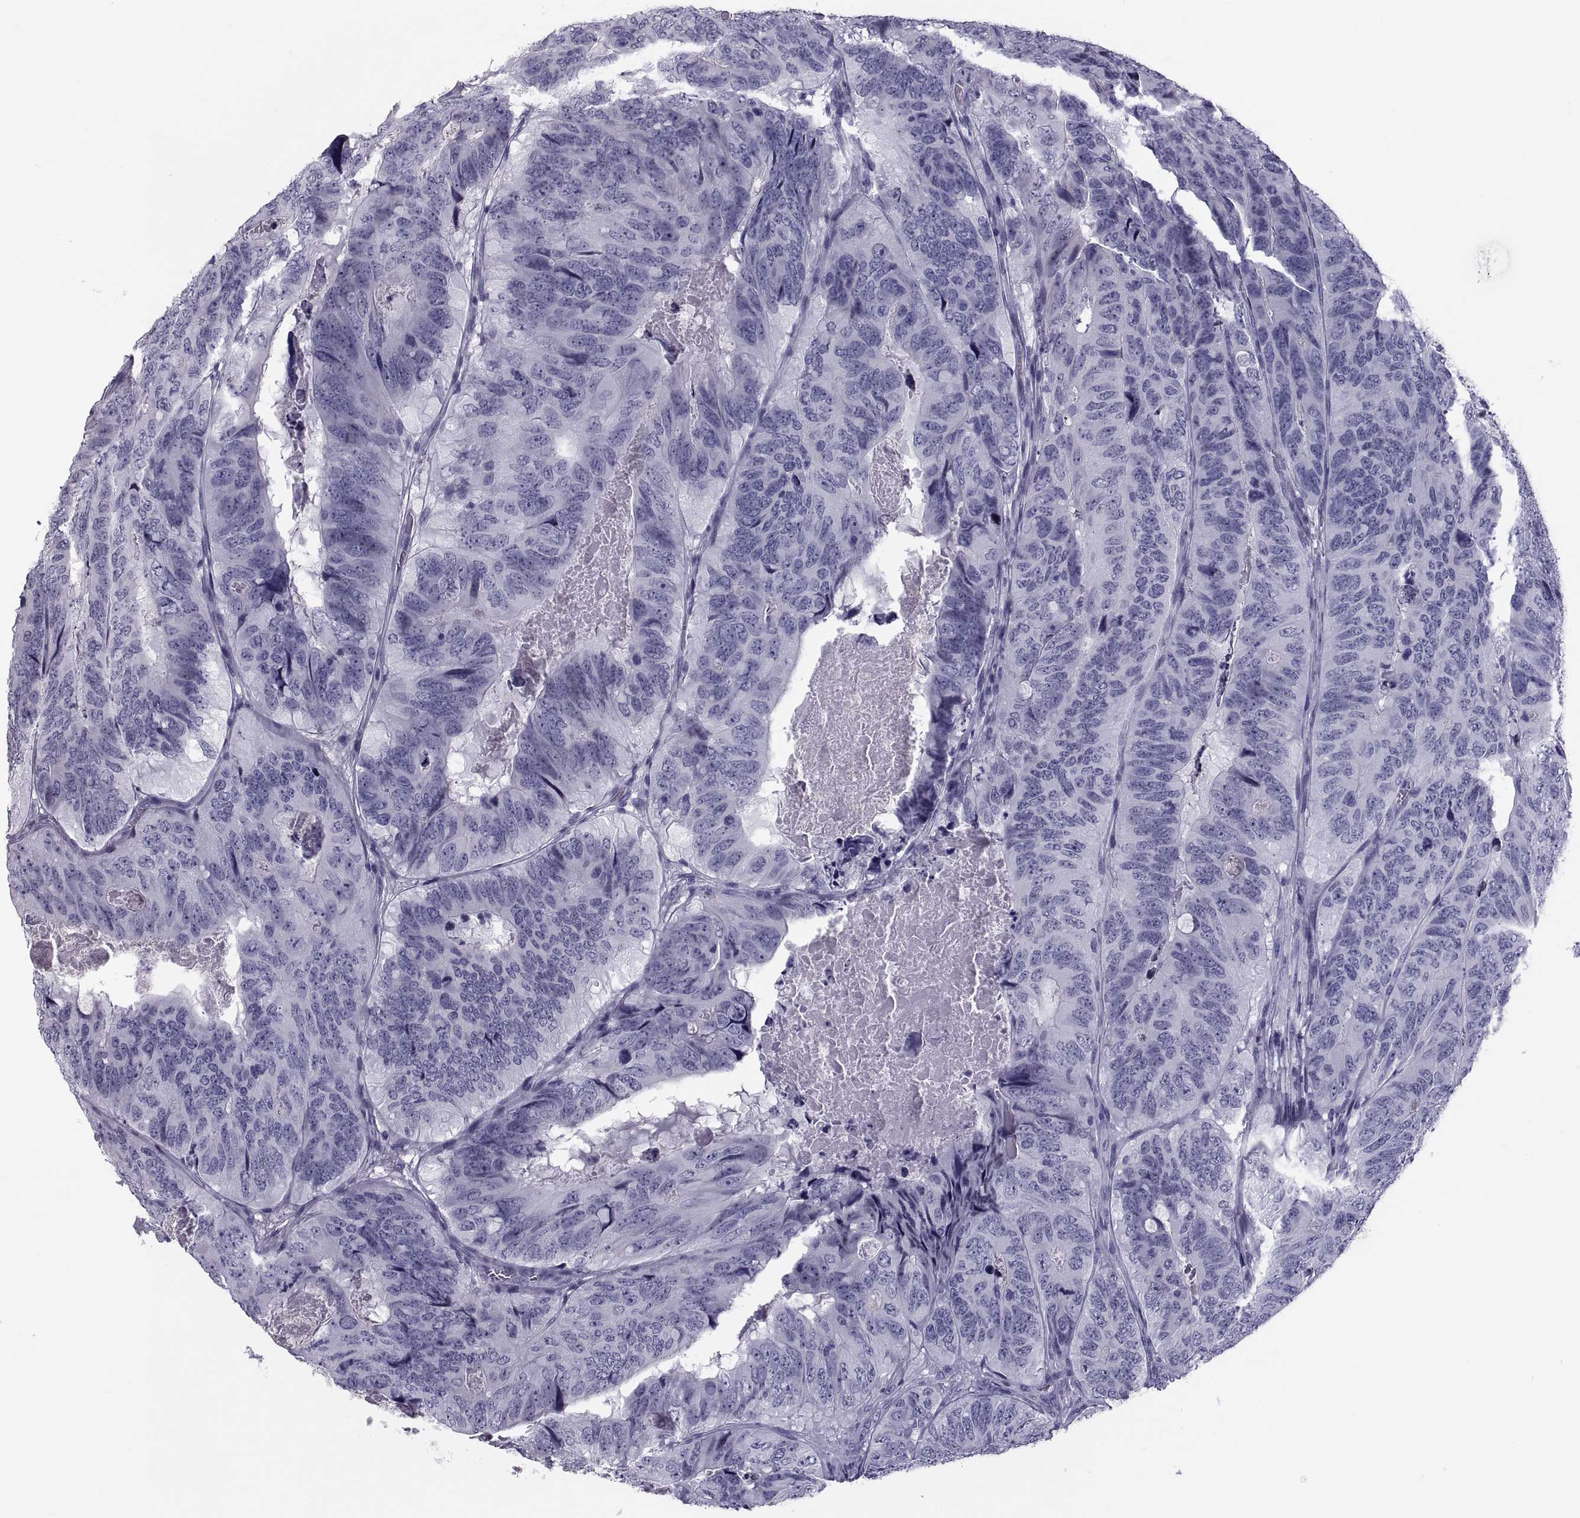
{"staining": {"intensity": "negative", "quantity": "none", "location": "none"}, "tissue": "colorectal cancer", "cell_type": "Tumor cells", "image_type": "cancer", "snomed": [{"axis": "morphology", "description": "Adenocarcinoma, NOS"}, {"axis": "topography", "description": "Colon"}], "caption": "DAB immunohistochemical staining of colorectal cancer (adenocarcinoma) exhibits no significant positivity in tumor cells.", "gene": "CRISP1", "patient": {"sex": "male", "age": 79}}